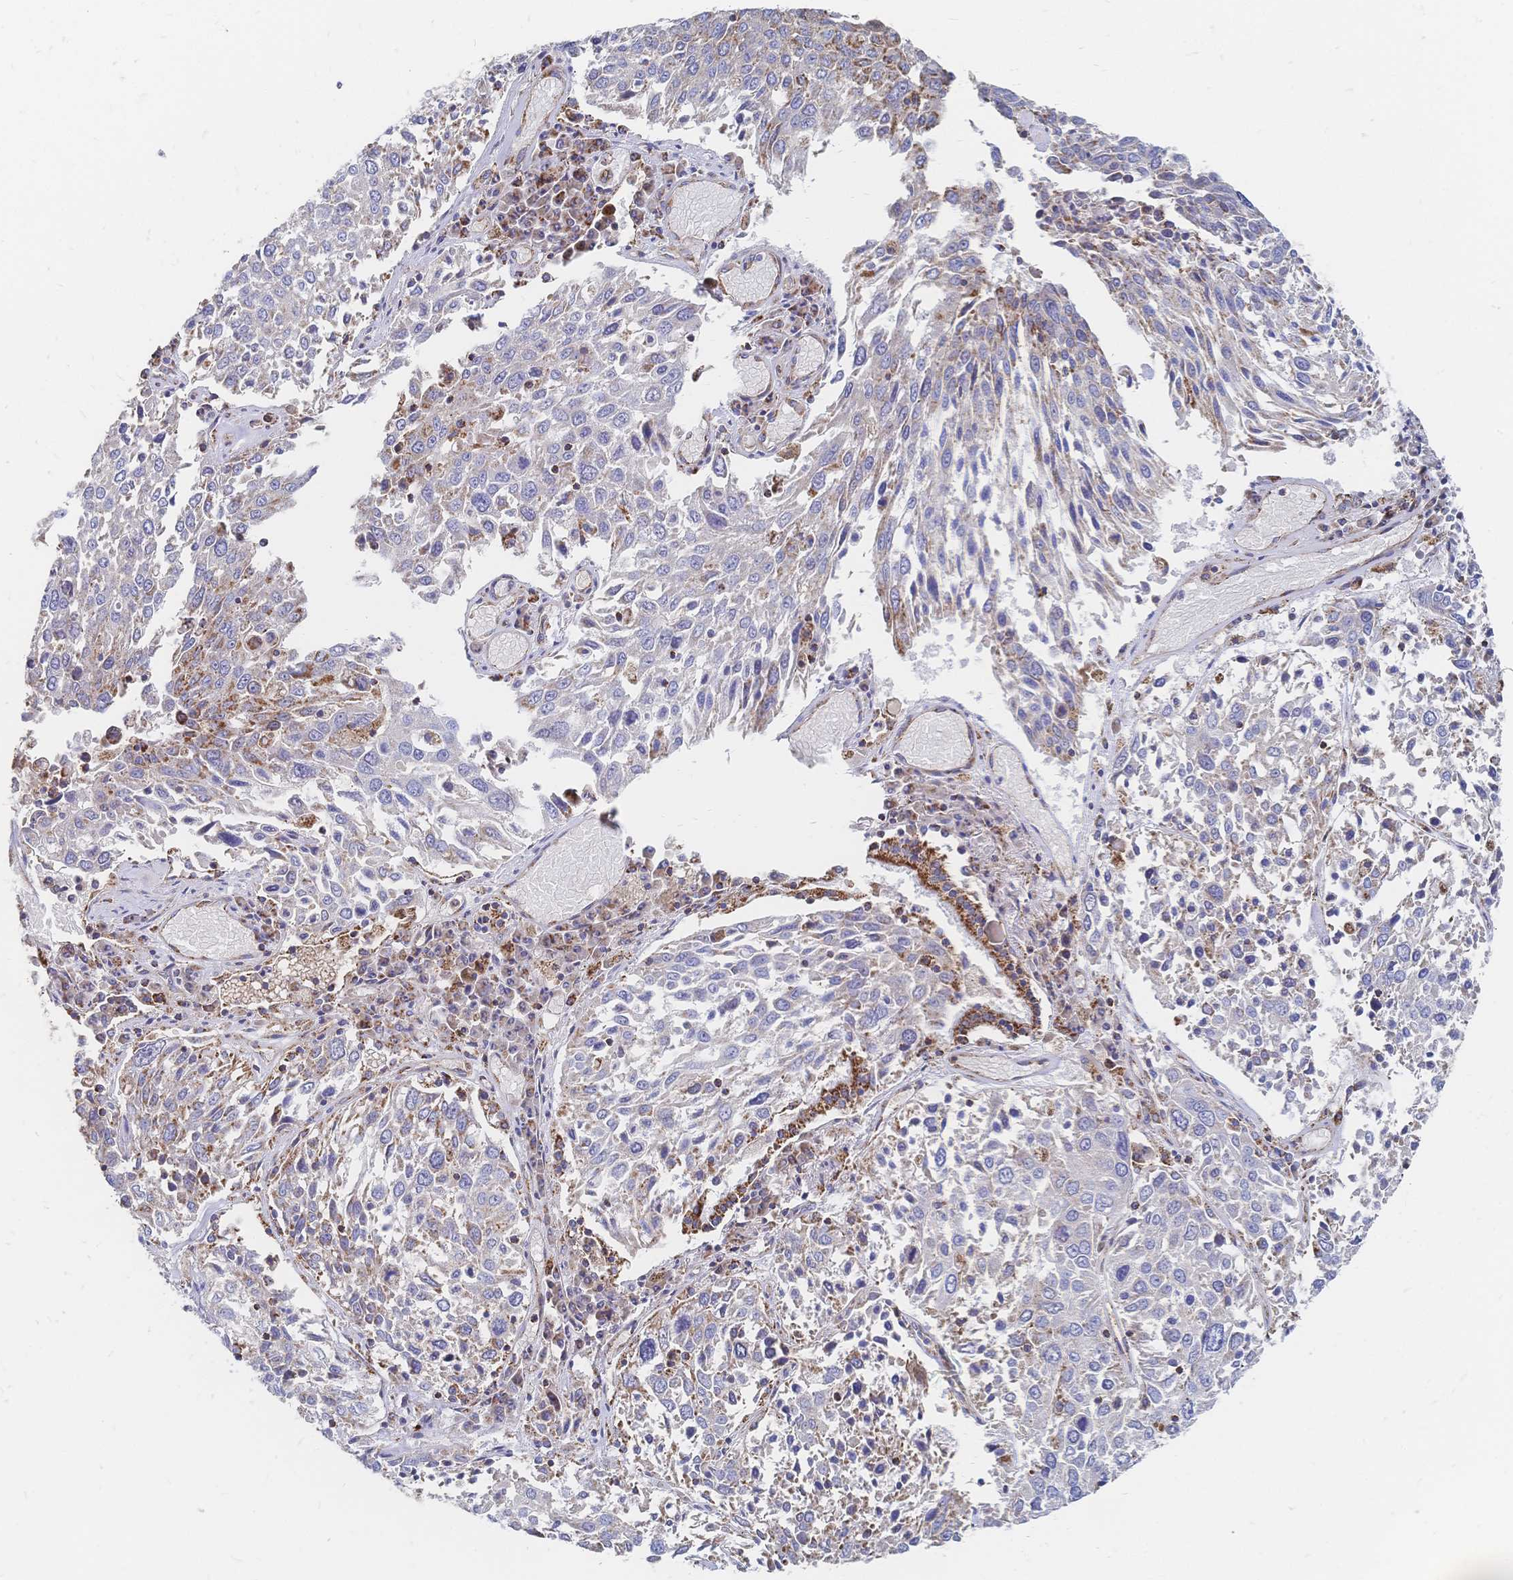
{"staining": {"intensity": "moderate", "quantity": "<25%", "location": "cytoplasmic/membranous"}, "tissue": "lung cancer", "cell_type": "Tumor cells", "image_type": "cancer", "snomed": [{"axis": "morphology", "description": "Squamous cell carcinoma, NOS"}, {"axis": "topography", "description": "Lung"}], "caption": "Immunohistochemical staining of lung squamous cell carcinoma displays low levels of moderate cytoplasmic/membranous protein positivity in about <25% of tumor cells.", "gene": "SORBS1", "patient": {"sex": "male", "age": 65}}